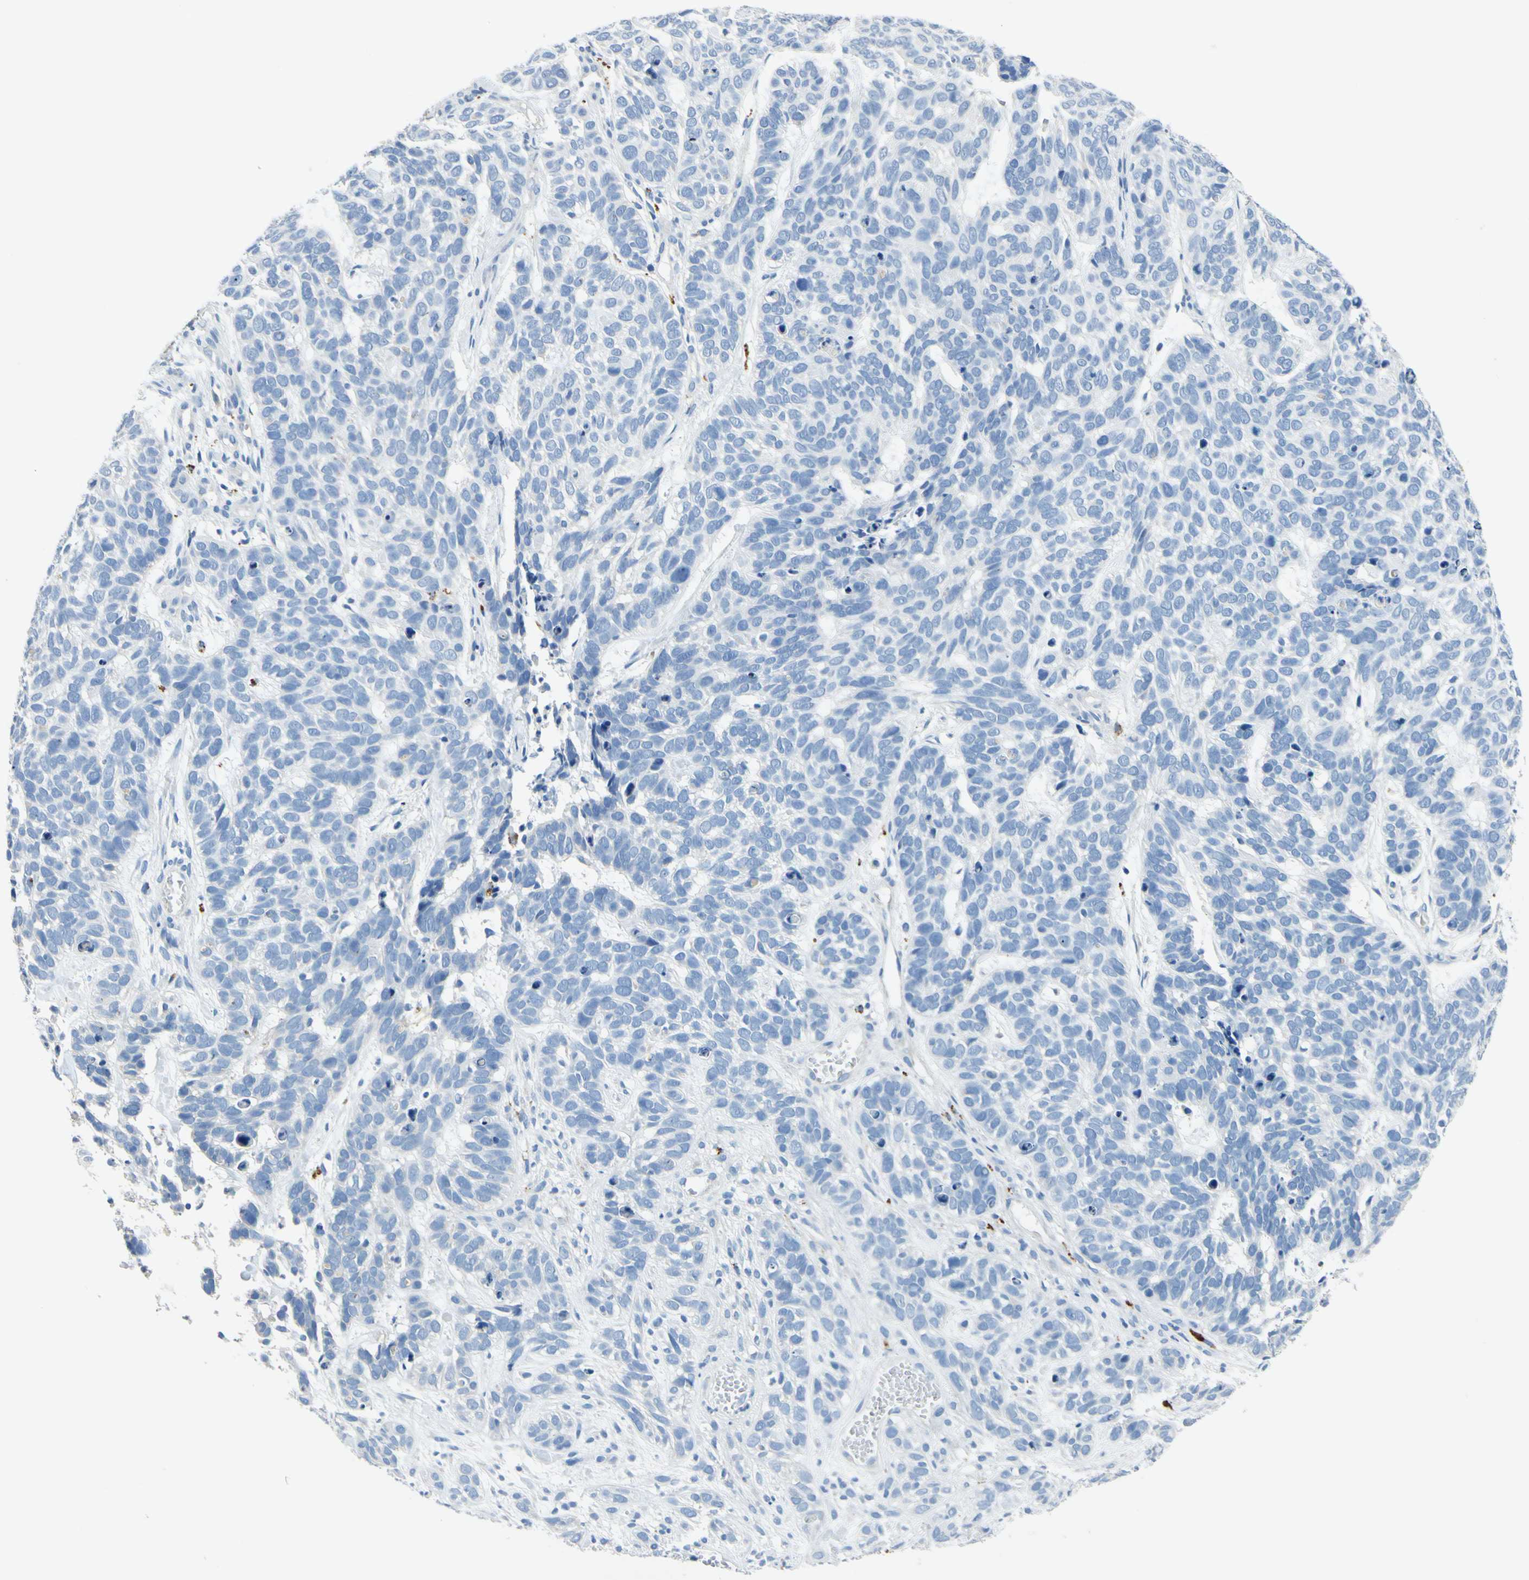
{"staining": {"intensity": "negative", "quantity": "none", "location": "none"}, "tissue": "skin cancer", "cell_type": "Tumor cells", "image_type": "cancer", "snomed": [{"axis": "morphology", "description": "Basal cell carcinoma"}, {"axis": "topography", "description": "Skin"}], "caption": "Immunohistochemistry (IHC) of human skin cancer demonstrates no staining in tumor cells. (Stains: DAB (3,3'-diaminobenzidine) immunohistochemistry with hematoxylin counter stain, Microscopy: brightfield microscopy at high magnification).", "gene": "CDH10", "patient": {"sex": "male", "age": 87}}